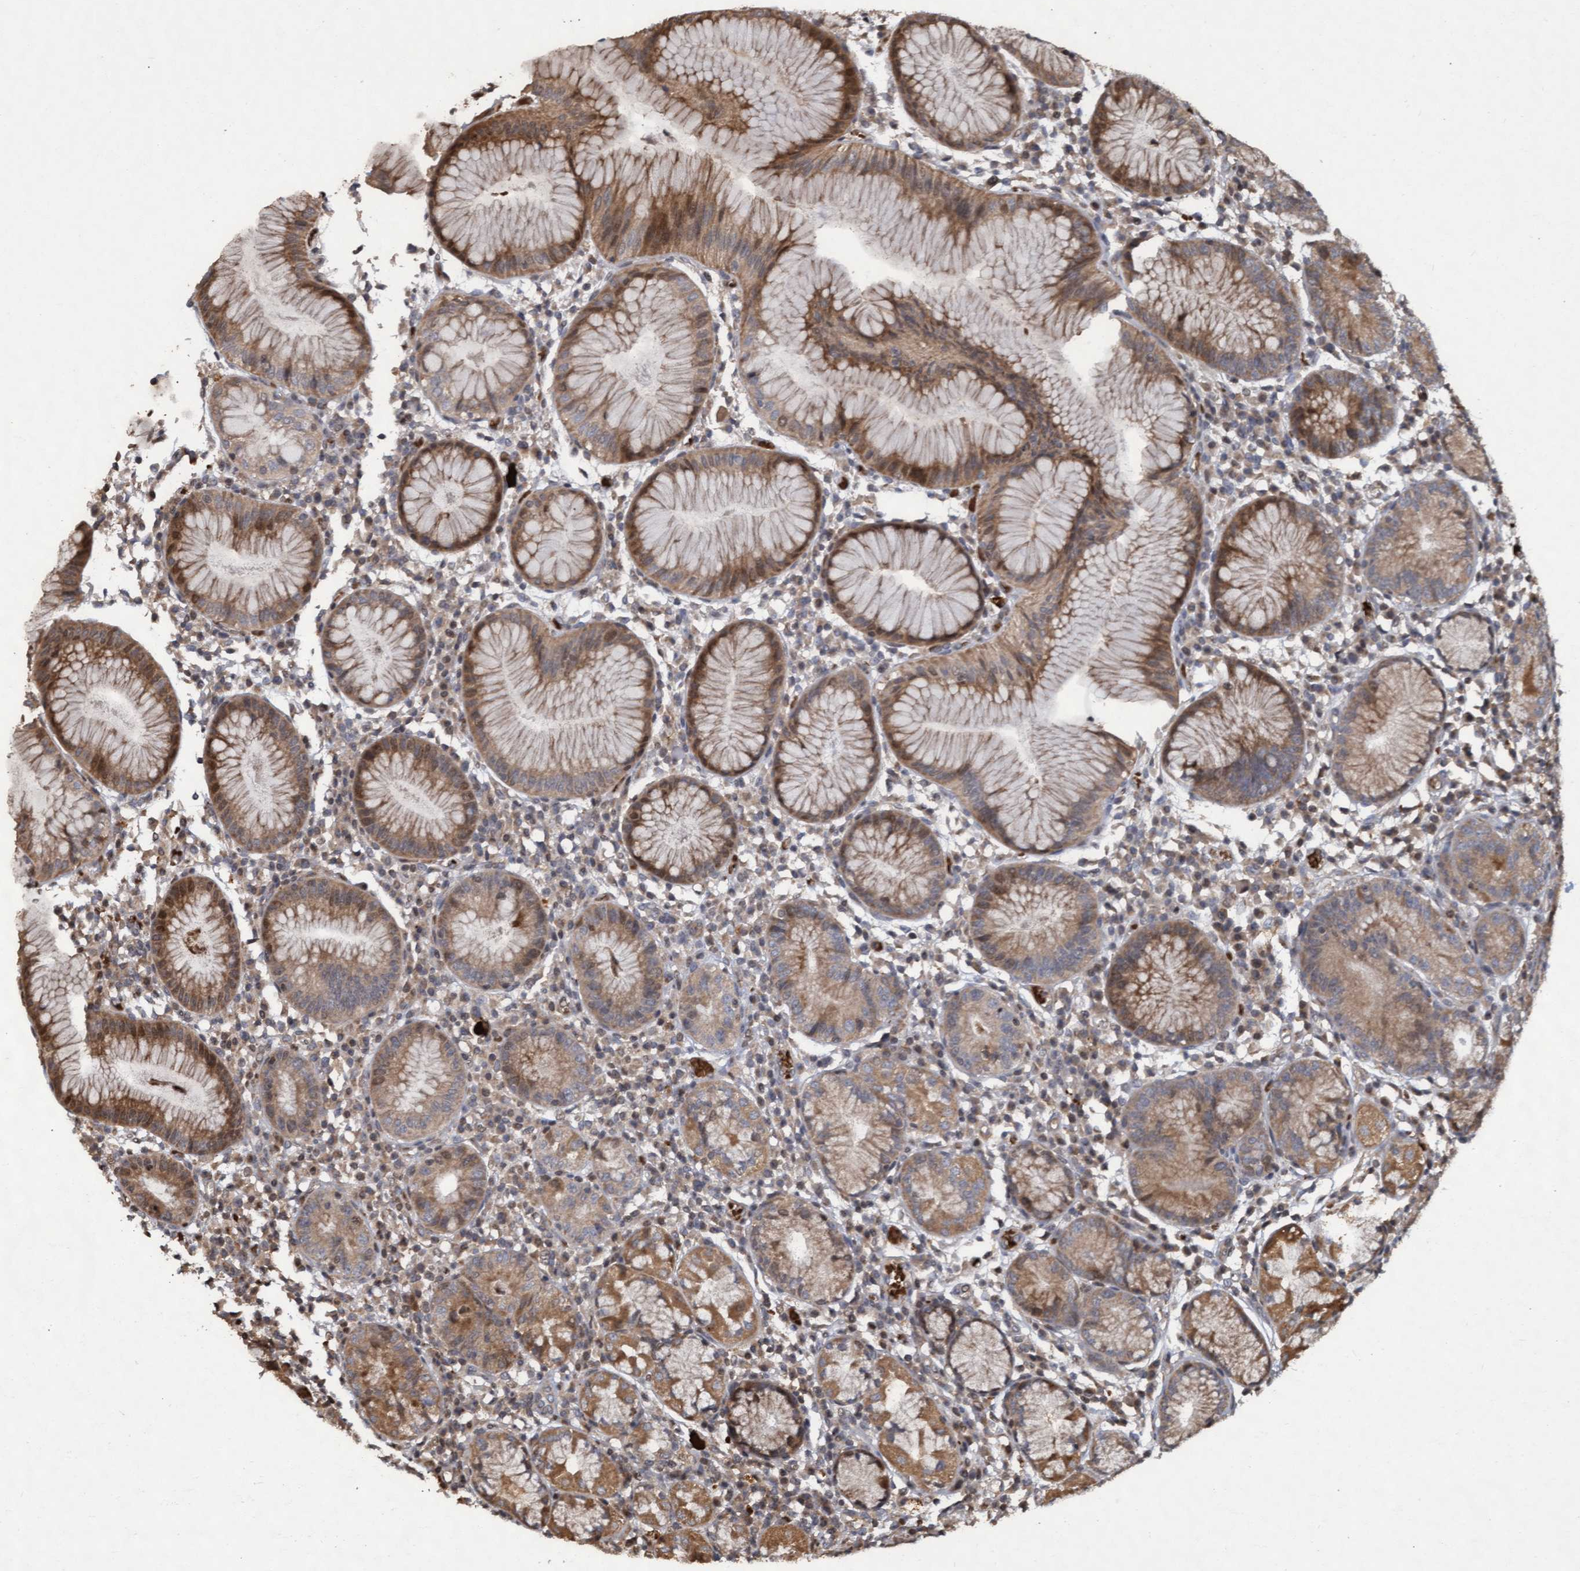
{"staining": {"intensity": "moderate", "quantity": ">75%", "location": "cytoplasmic/membranous"}, "tissue": "stomach", "cell_type": "Glandular cells", "image_type": "normal", "snomed": [{"axis": "morphology", "description": "Normal tissue, NOS"}, {"axis": "topography", "description": "Stomach"}, {"axis": "topography", "description": "Stomach, lower"}], "caption": "An immunohistochemistry (IHC) photomicrograph of benign tissue is shown. Protein staining in brown shows moderate cytoplasmic/membranous positivity in stomach within glandular cells.", "gene": "KCNC2", "patient": {"sex": "female", "age": 75}}